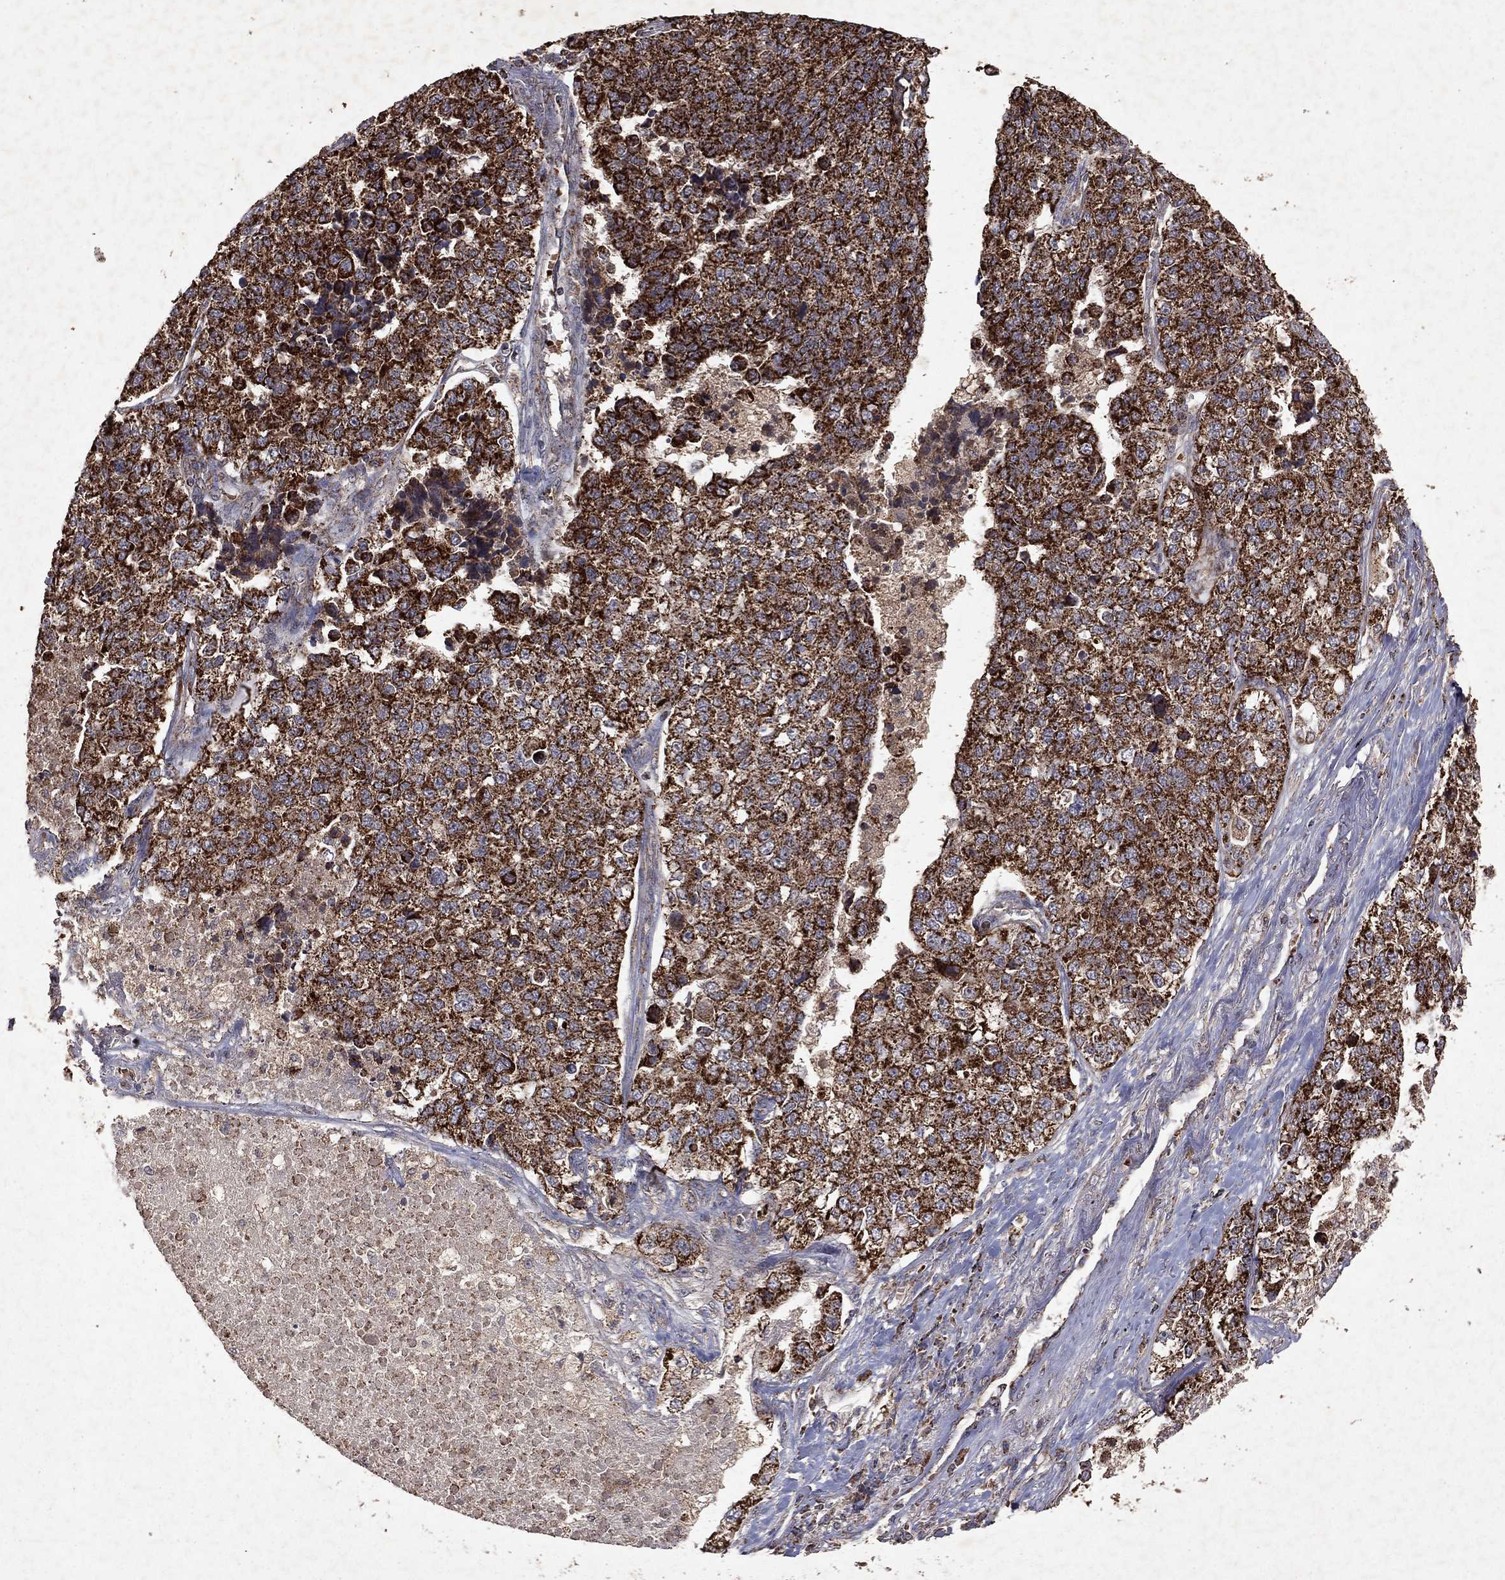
{"staining": {"intensity": "strong", "quantity": ">75%", "location": "cytoplasmic/membranous"}, "tissue": "lung cancer", "cell_type": "Tumor cells", "image_type": "cancer", "snomed": [{"axis": "morphology", "description": "Adenocarcinoma, NOS"}, {"axis": "topography", "description": "Lung"}], "caption": "Lung cancer (adenocarcinoma) was stained to show a protein in brown. There is high levels of strong cytoplasmic/membranous expression in approximately >75% of tumor cells.", "gene": "PYROXD2", "patient": {"sex": "male", "age": 49}}